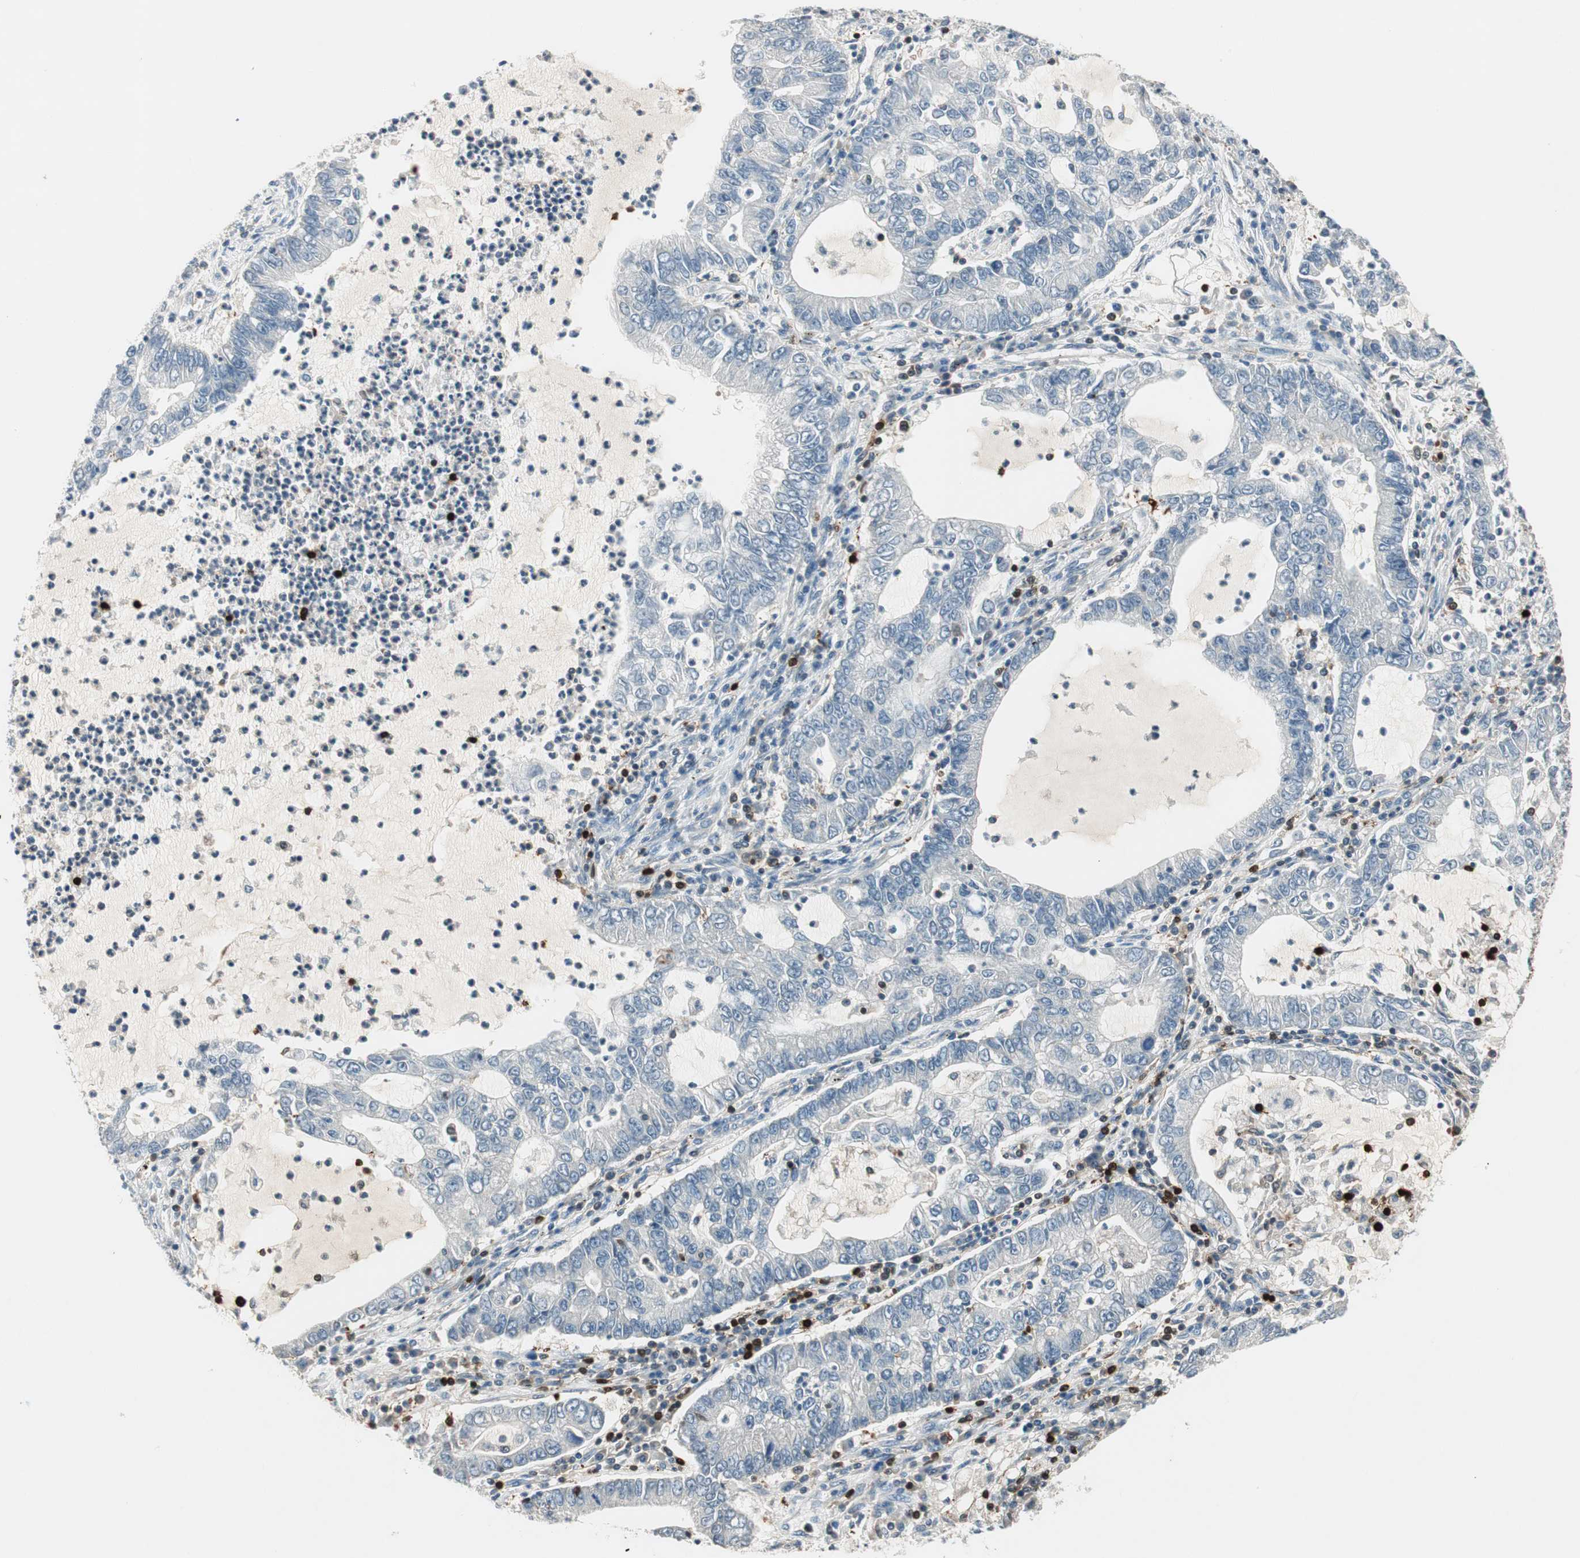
{"staining": {"intensity": "negative", "quantity": "none", "location": "none"}, "tissue": "lung cancer", "cell_type": "Tumor cells", "image_type": "cancer", "snomed": [{"axis": "morphology", "description": "Adenocarcinoma, NOS"}, {"axis": "topography", "description": "Lung"}], "caption": "DAB immunohistochemical staining of lung adenocarcinoma demonstrates no significant staining in tumor cells.", "gene": "COTL1", "patient": {"sex": "female", "age": 51}}